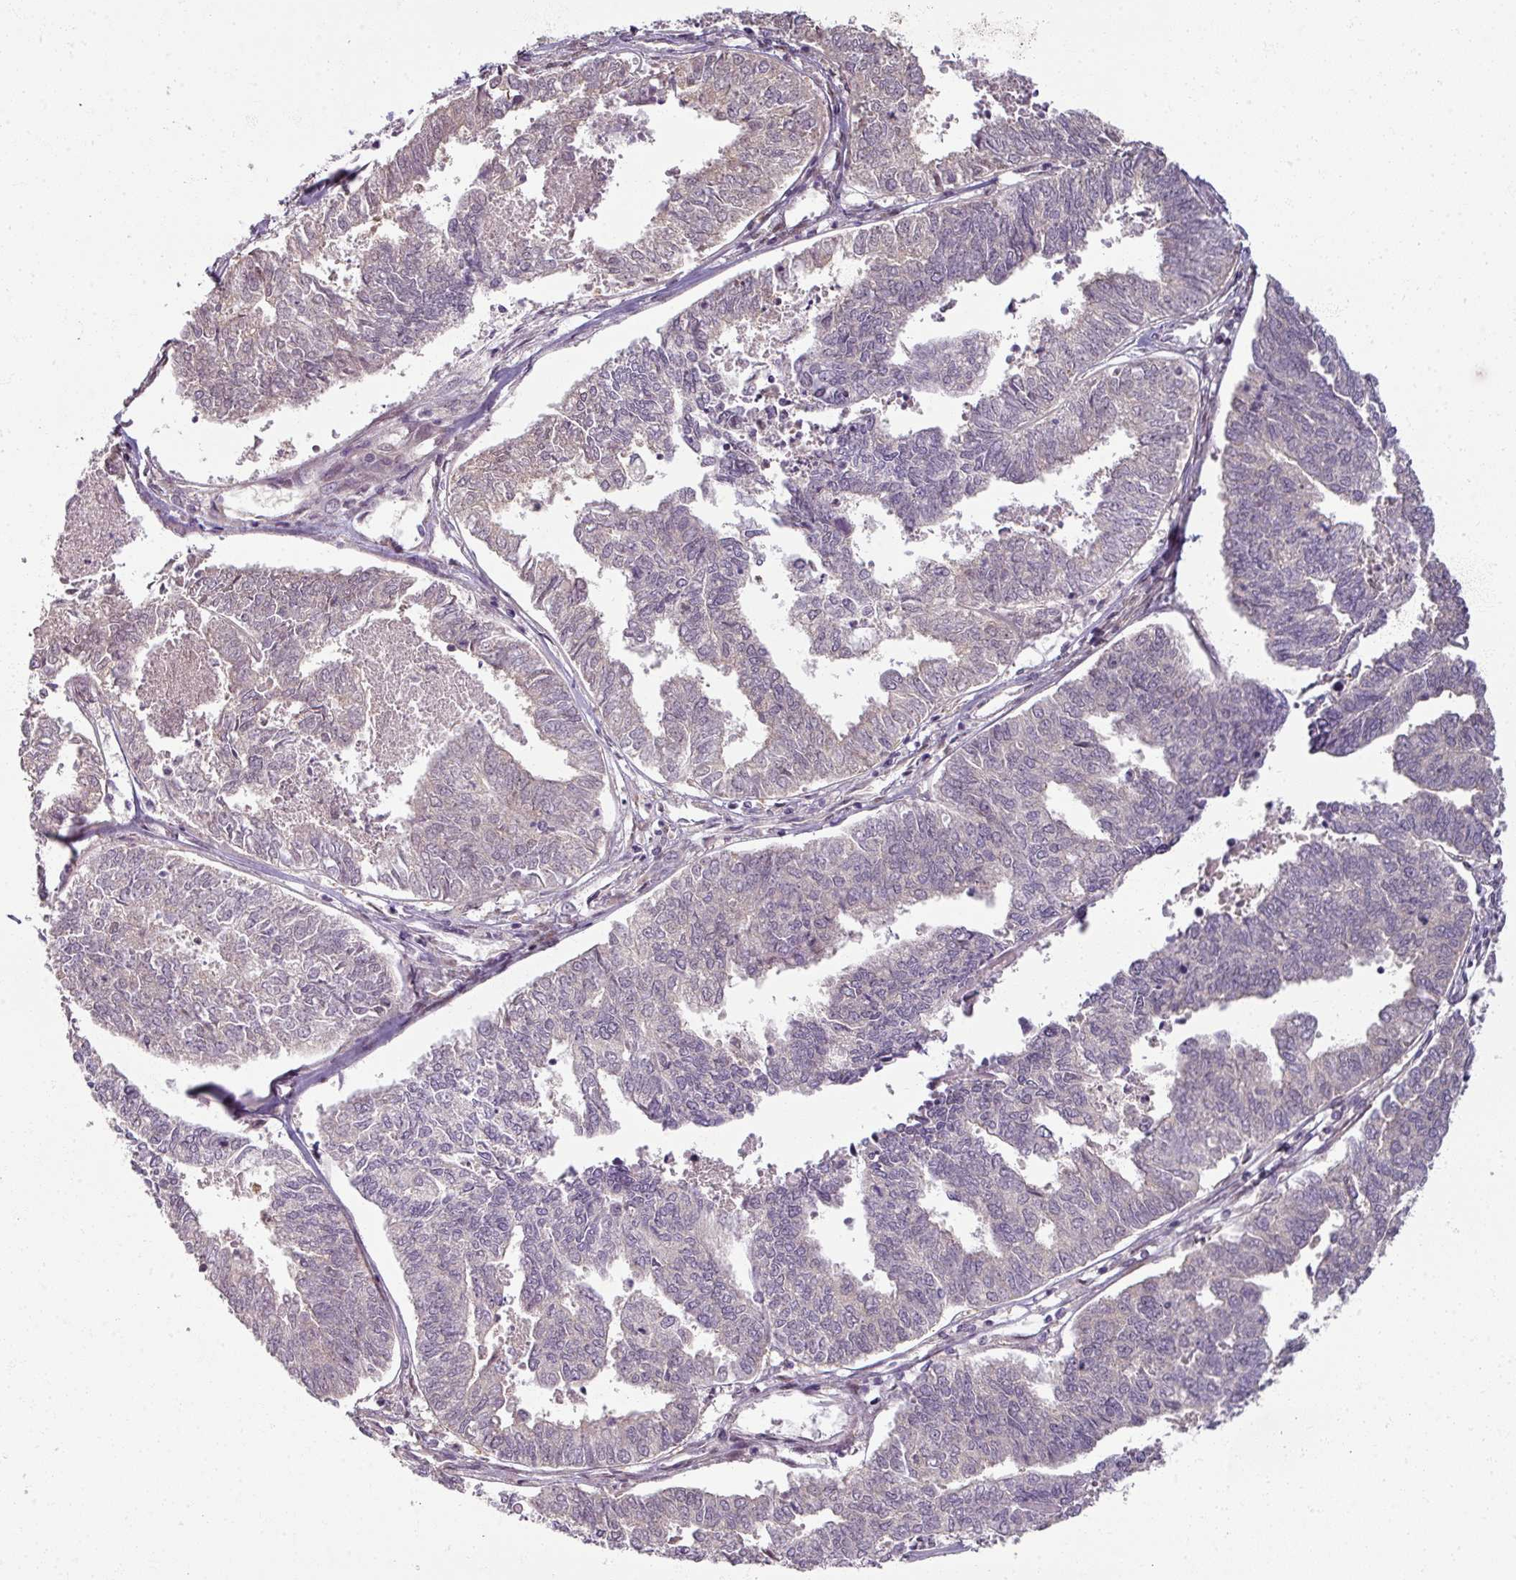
{"staining": {"intensity": "negative", "quantity": "none", "location": "none"}, "tissue": "endometrial cancer", "cell_type": "Tumor cells", "image_type": "cancer", "snomed": [{"axis": "morphology", "description": "Adenocarcinoma, NOS"}, {"axis": "topography", "description": "Endometrium"}], "caption": "An image of human endometrial cancer (adenocarcinoma) is negative for staining in tumor cells.", "gene": "MYMK", "patient": {"sex": "female", "age": 73}}